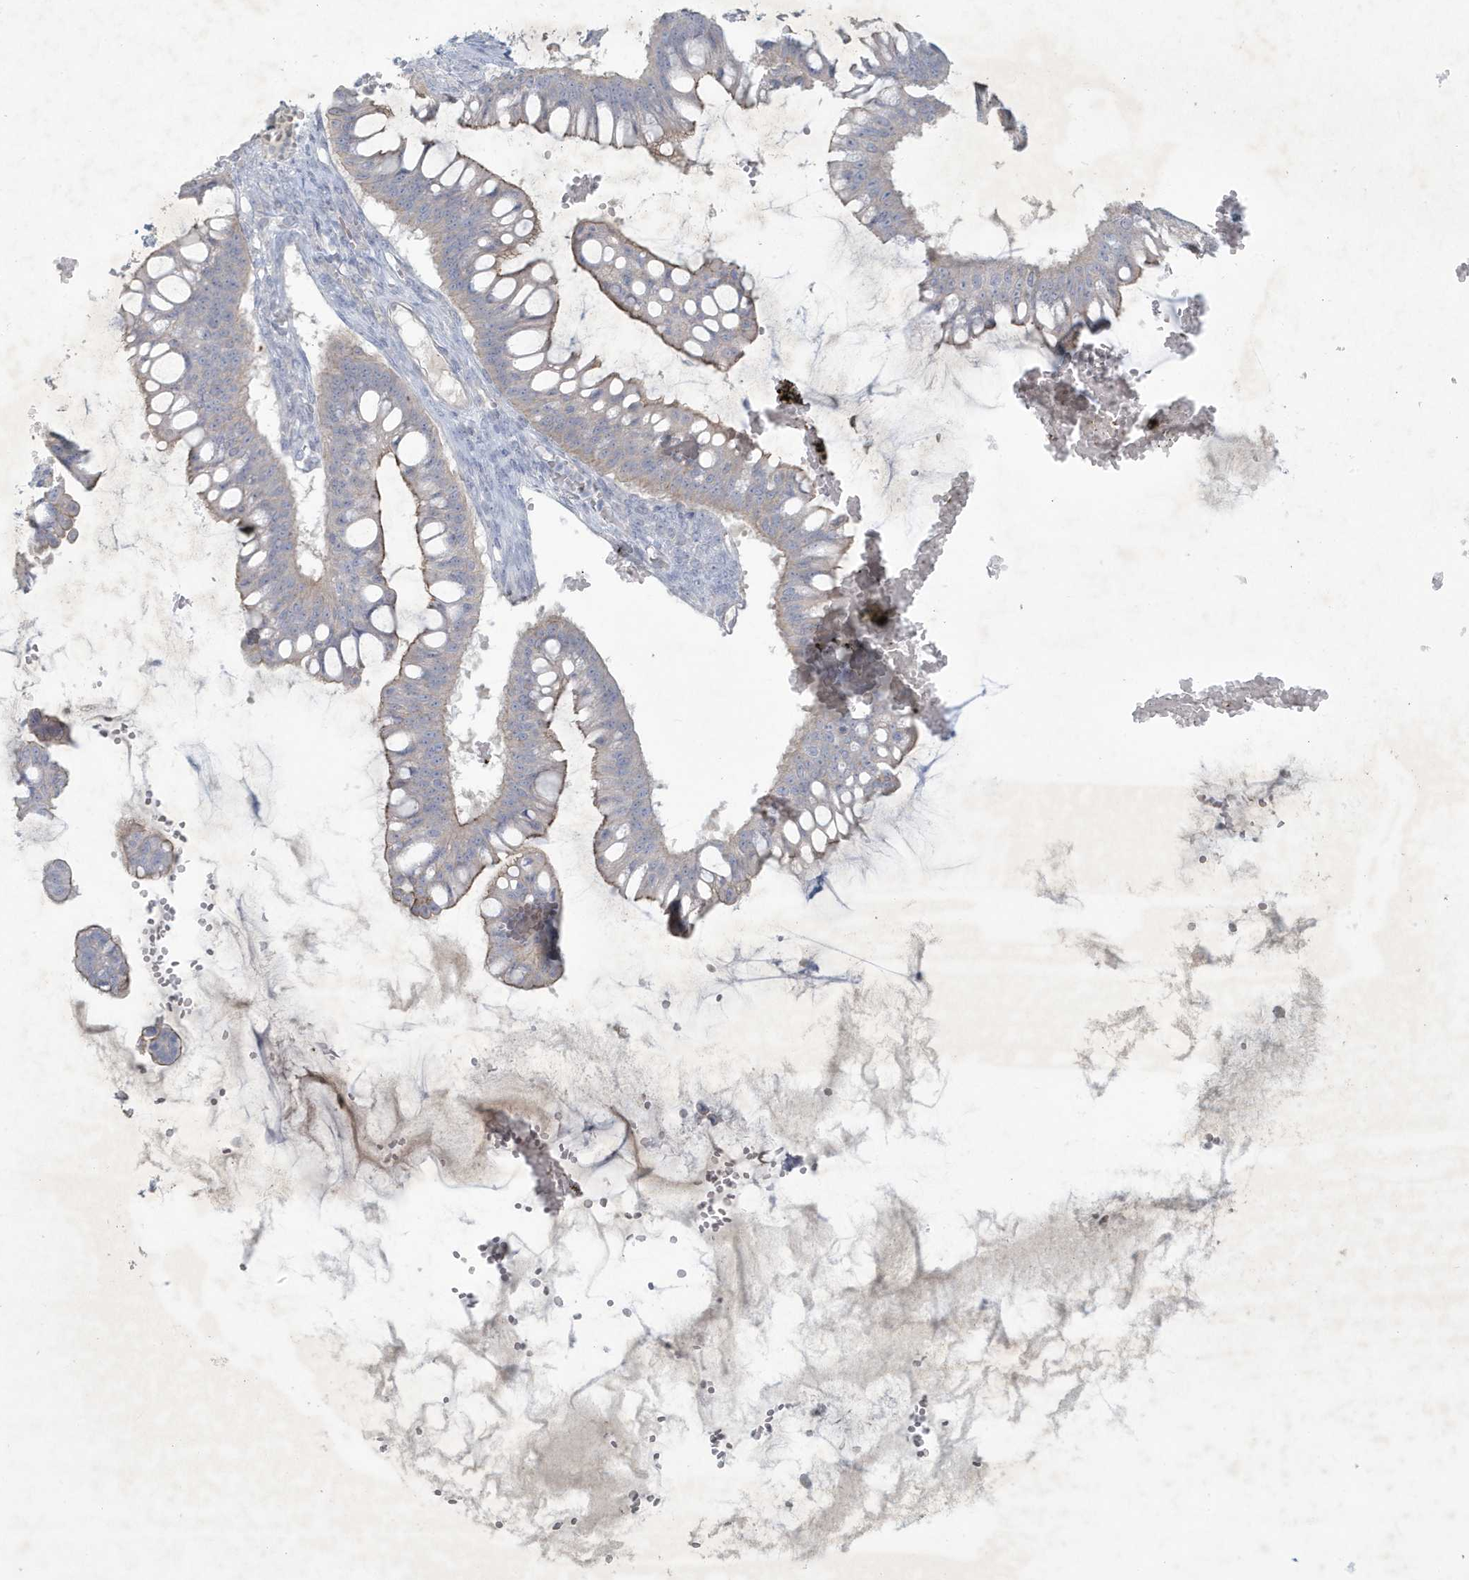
{"staining": {"intensity": "weak", "quantity": "<25%", "location": "cytoplasmic/membranous"}, "tissue": "ovarian cancer", "cell_type": "Tumor cells", "image_type": "cancer", "snomed": [{"axis": "morphology", "description": "Cystadenocarcinoma, mucinous, NOS"}, {"axis": "topography", "description": "Ovary"}], "caption": "Immunohistochemical staining of human ovarian cancer (mucinous cystadenocarcinoma) demonstrates no significant expression in tumor cells.", "gene": "CCDC24", "patient": {"sex": "female", "age": 73}}